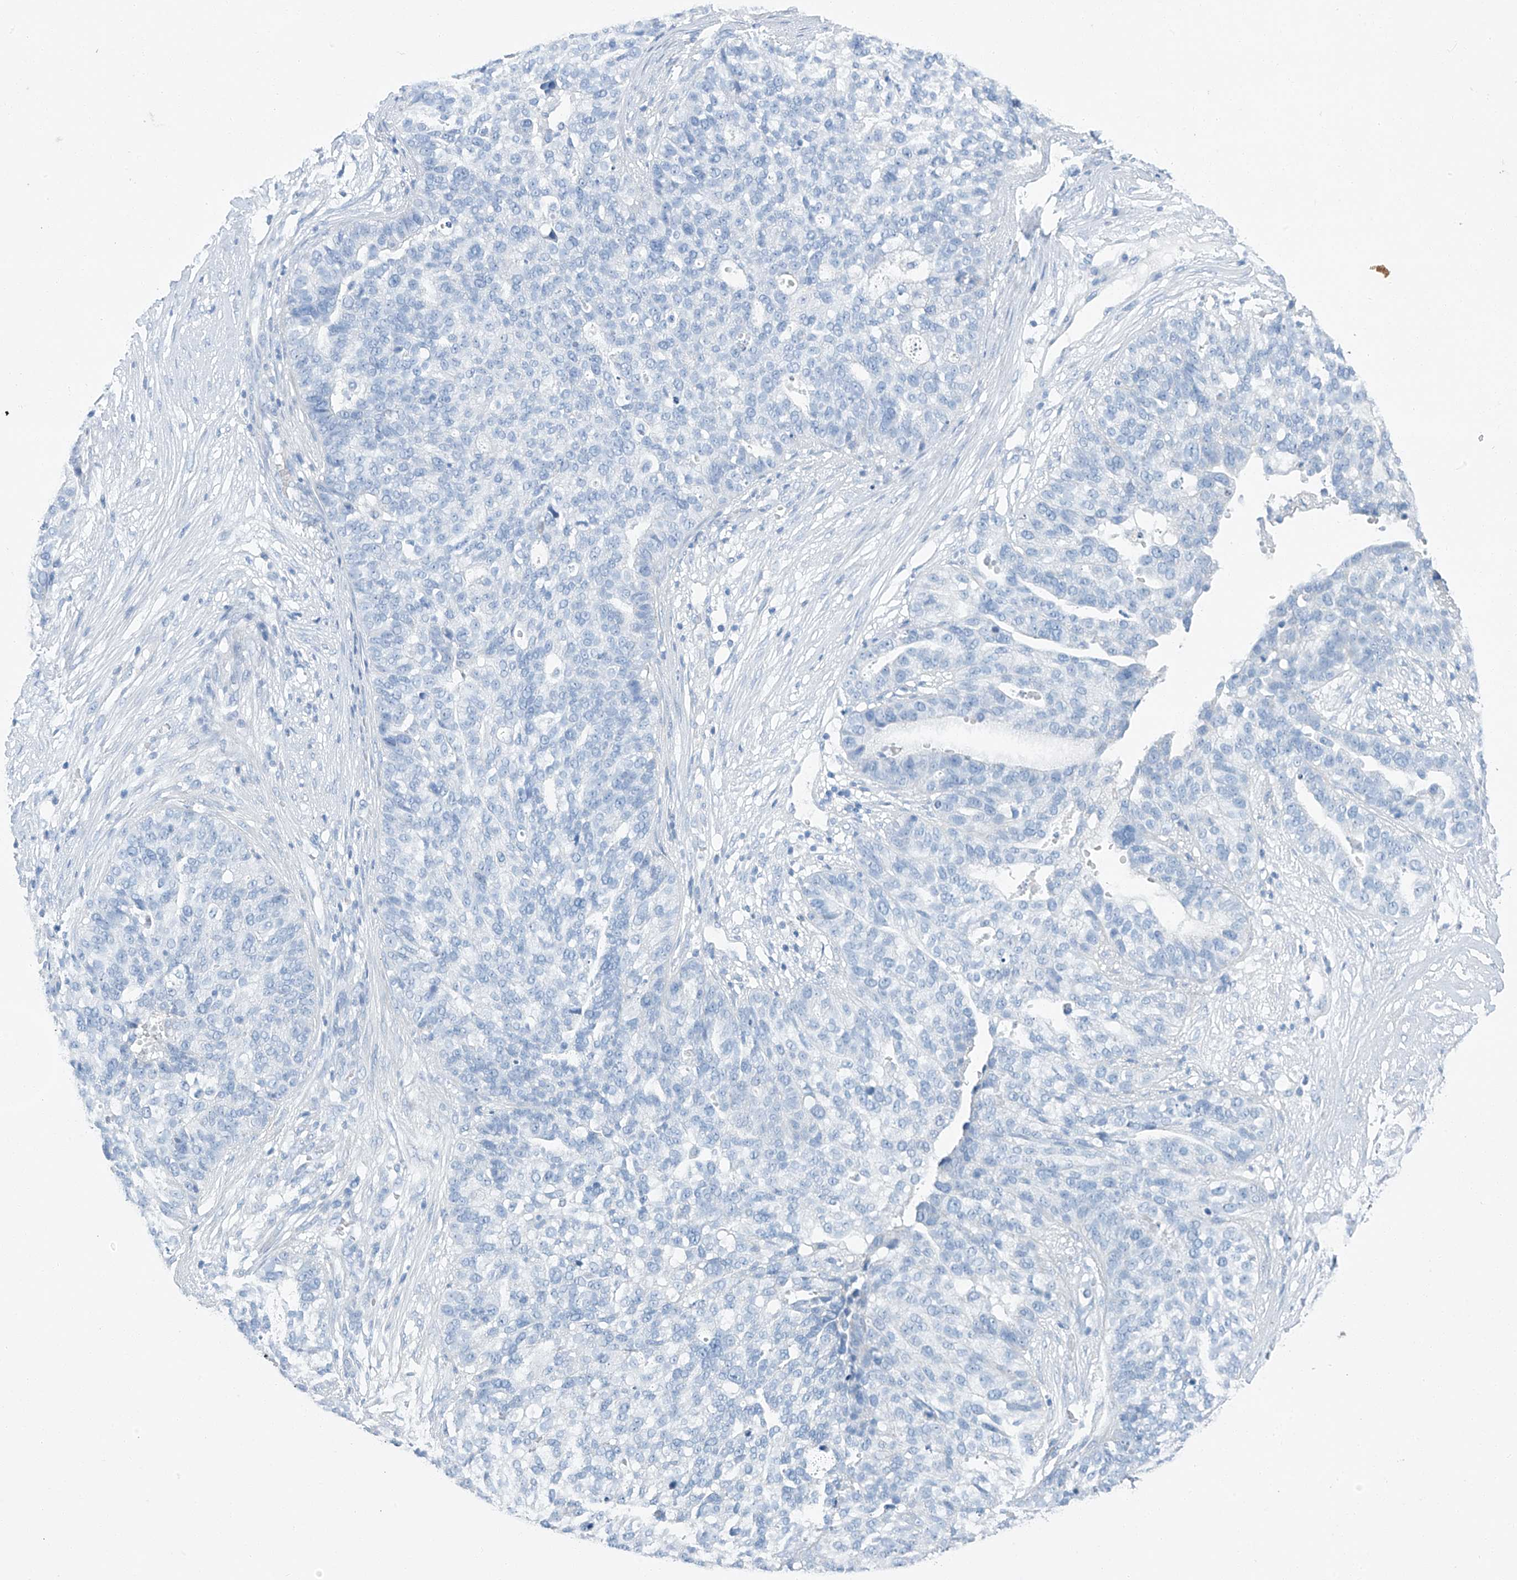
{"staining": {"intensity": "negative", "quantity": "none", "location": "none"}, "tissue": "ovarian cancer", "cell_type": "Tumor cells", "image_type": "cancer", "snomed": [{"axis": "morphology", "description": "Cystadenocarcinoma, serous, NOS"}, {"axis": "topography", "description": "Ovary"}], "caption": "High power microscopy histopathology image of an immunohistochemistry (IHC) image of ovarian cancer (serous cystadenocarcinoma), revealing no significant expression in tumor cells.", "gene": "C1orf87", "patient": {"sex": "female", "age": 59}}